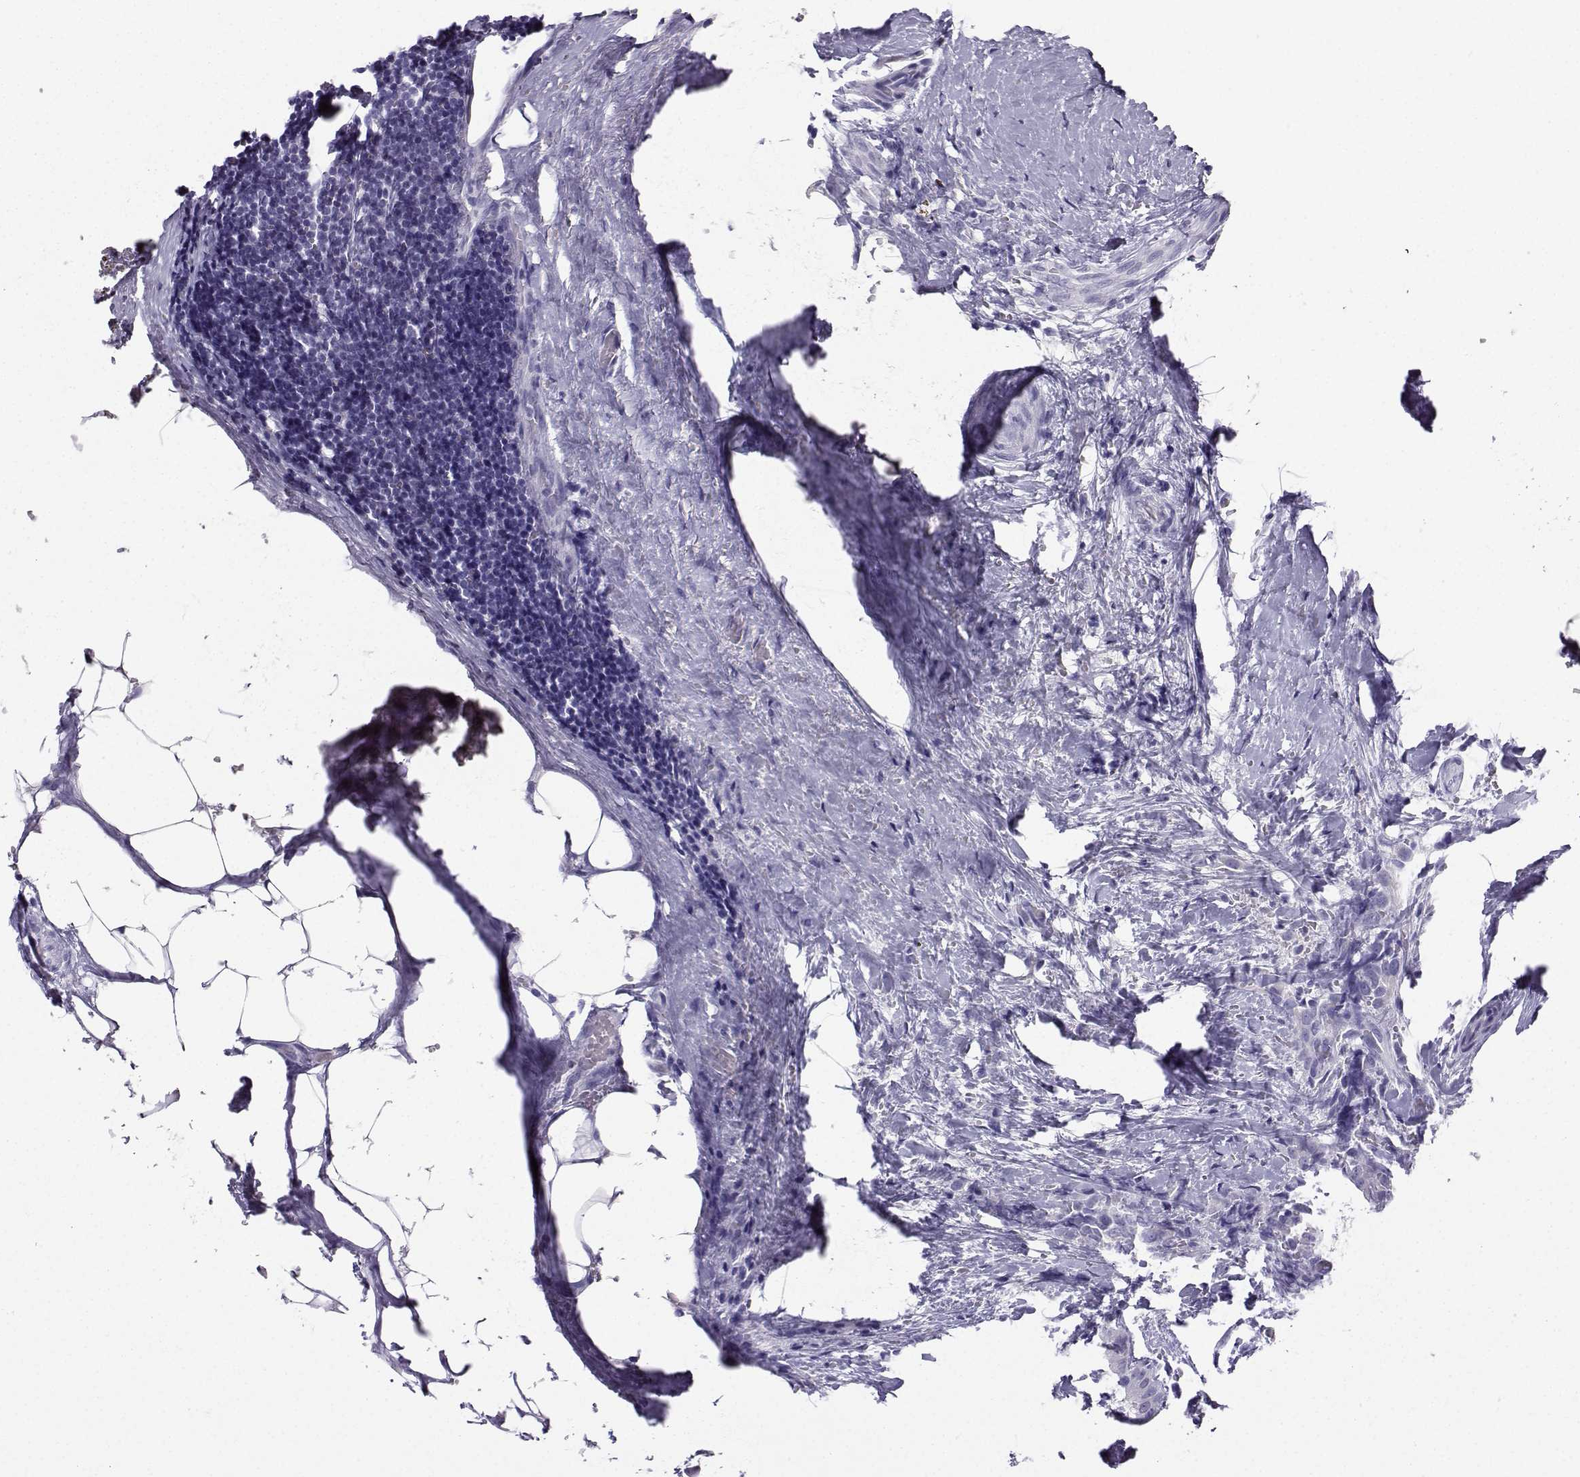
{"staining": {"intensity": "negative", "quantity": "none", "location": "none"}, "tissue": "thyroid cancer", "cell_type": "Tumor cells", "image_type": "cancer", "snomed": [{"axis": "morphology", "description": "Papillary adenocarcinoma, NOS"}, {"axis": "topography", "description": "Thyroid gland"}], "caption": "An immunohistochemistry image of thyroid papillary adenocarcinoma is shown. There is no staining in tumor cells of thyroid papillary adenocarcinoma. Nuclei are stained in blue.", "gene": "NEFL", "patient": {"sex": "male", "age": 61}}